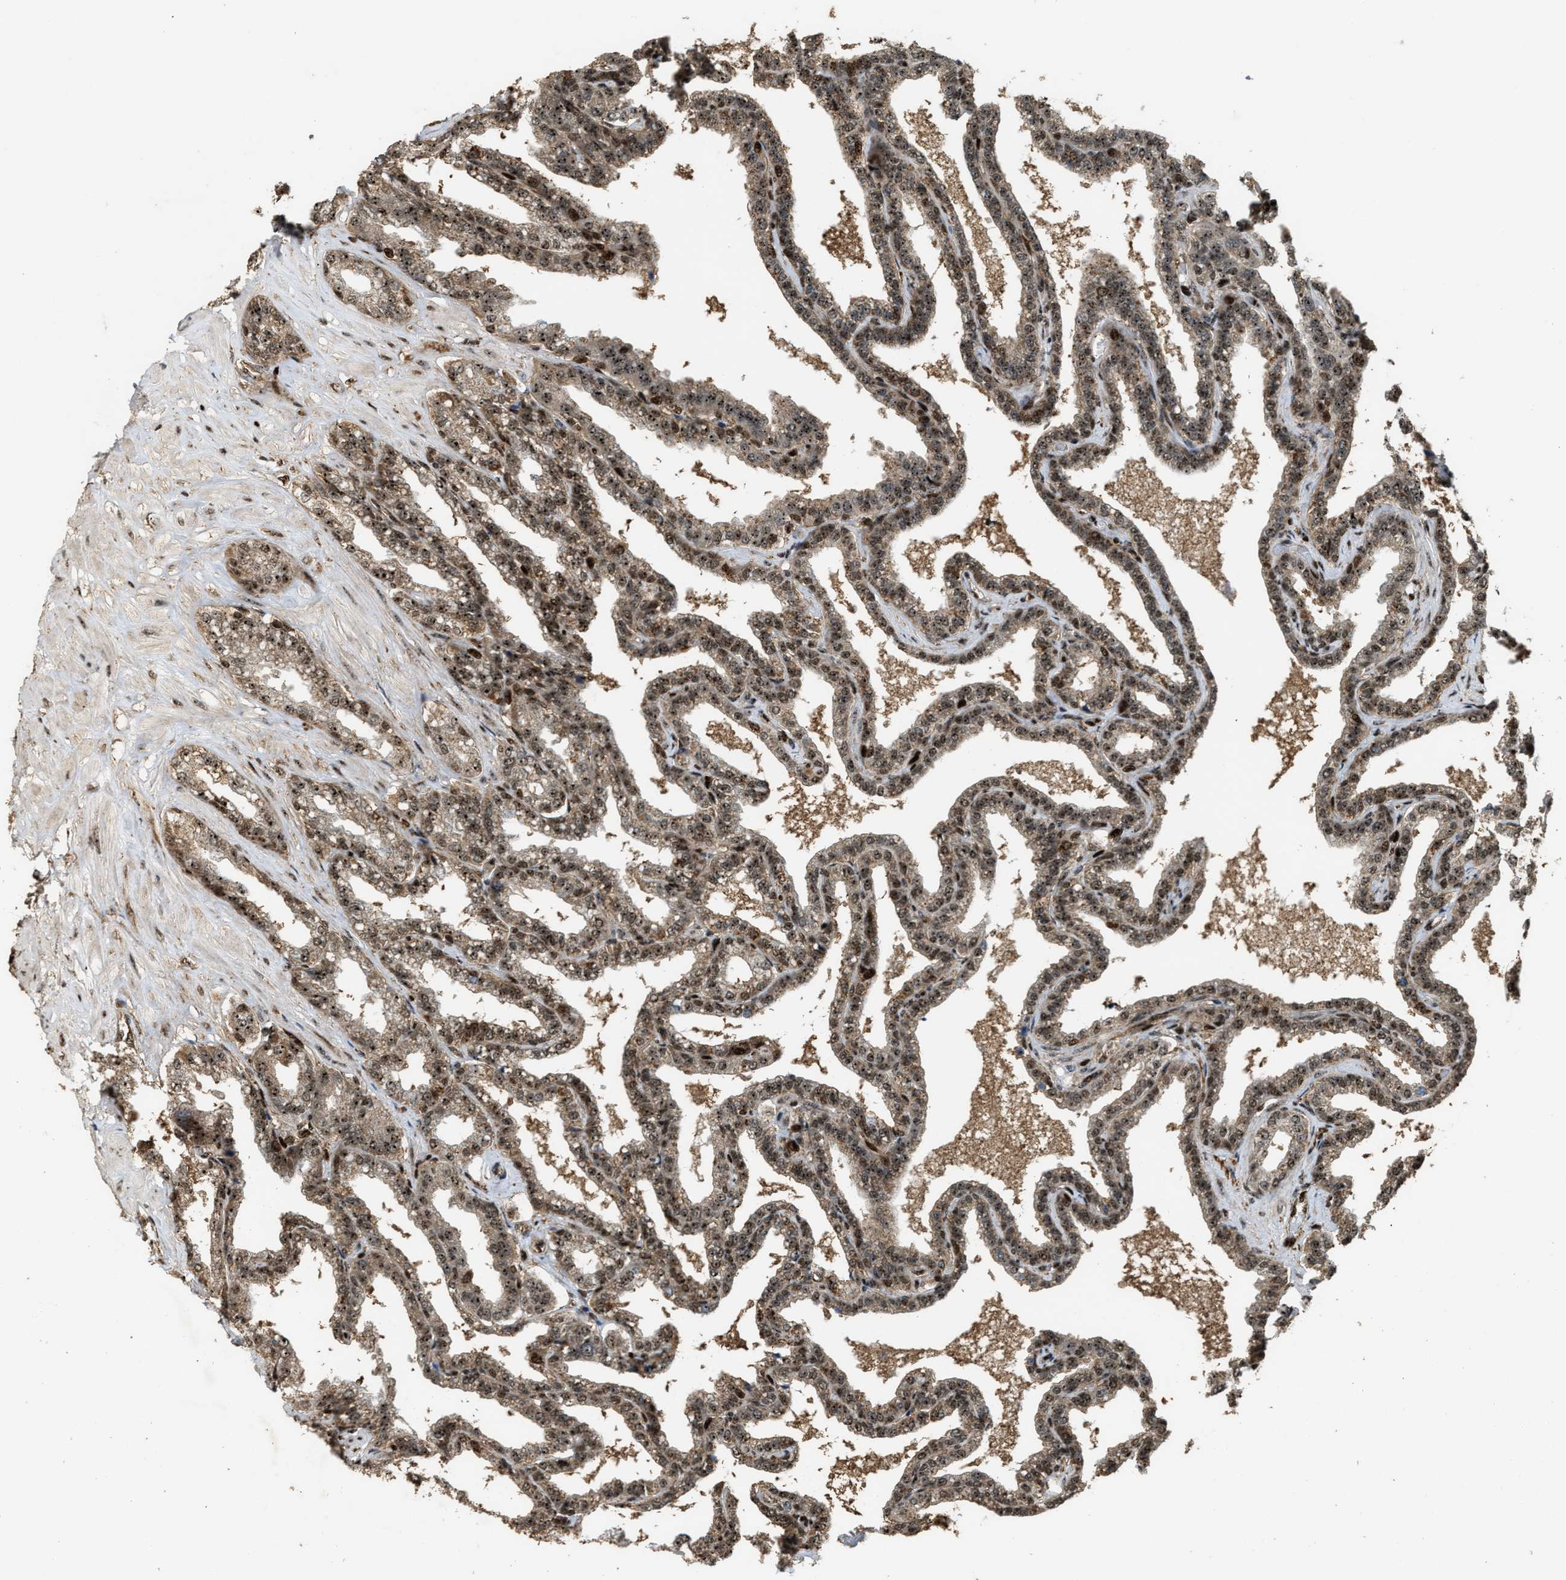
{"staining": {"intensity": "moderate", "quantity": ">75%", "location": "nuclear"}, "tissue": "seminal vesicle", "cell_type": "Glandular cells", "image_type": "normal", "snomed": [{"axis": "morphology", "description": "Normal tissue, NOS"}, {"axis": "topography", "description": "Seminal veicle"}], "caption": "Immunohistochemistry (IHC) photomicrograph of normal human seminal vesicle stained for a protein (brown), which demonstrates medium levels of moderate nuclear positivity in approximately >75% of glandular cells.", "gene": "ZNF687", "patient": {"sex": "male", "age": 46}}